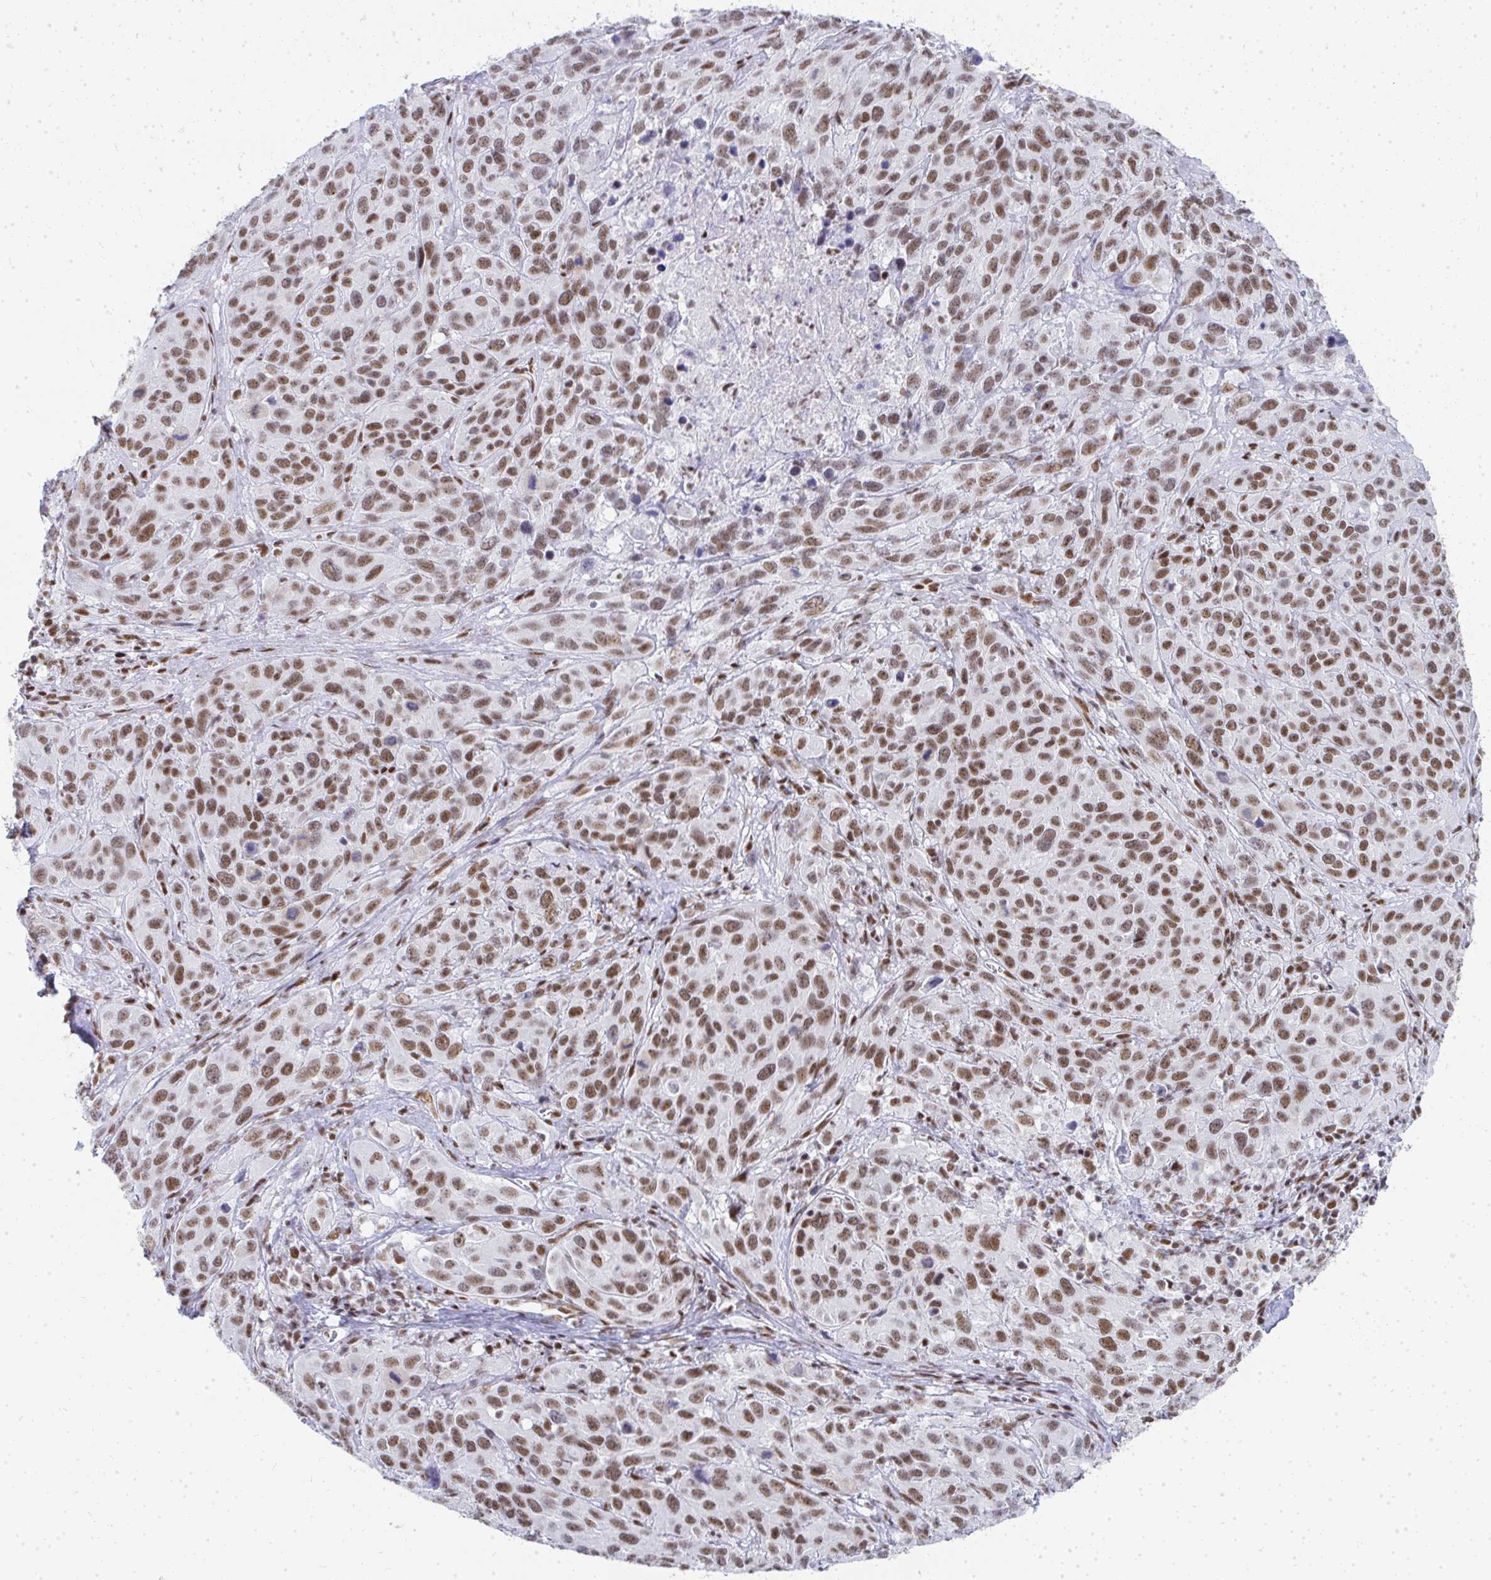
{"staining": {"intensity": "moderate", "quantity": ">75%", "location": "nuclear"}, "tissue": "cervical cancer", "cell_type": "Tumor cells", "image_type": "cancer", "snomed": [{"axis": "morphology", "description": "Normal tissue, NOS"}, {"axis": "morphology", "description": "Squamous cell carcinoma, NOS"}, {"axis": "topography", "description": "Cervix"}], "caption": "A brown stain highlights moderate nuclear staining of a protein in squamous cell carcinoma (cervical) tumor cells.", "gene": "CREBBP", "patient": {"sex": "female", "age": 51}}